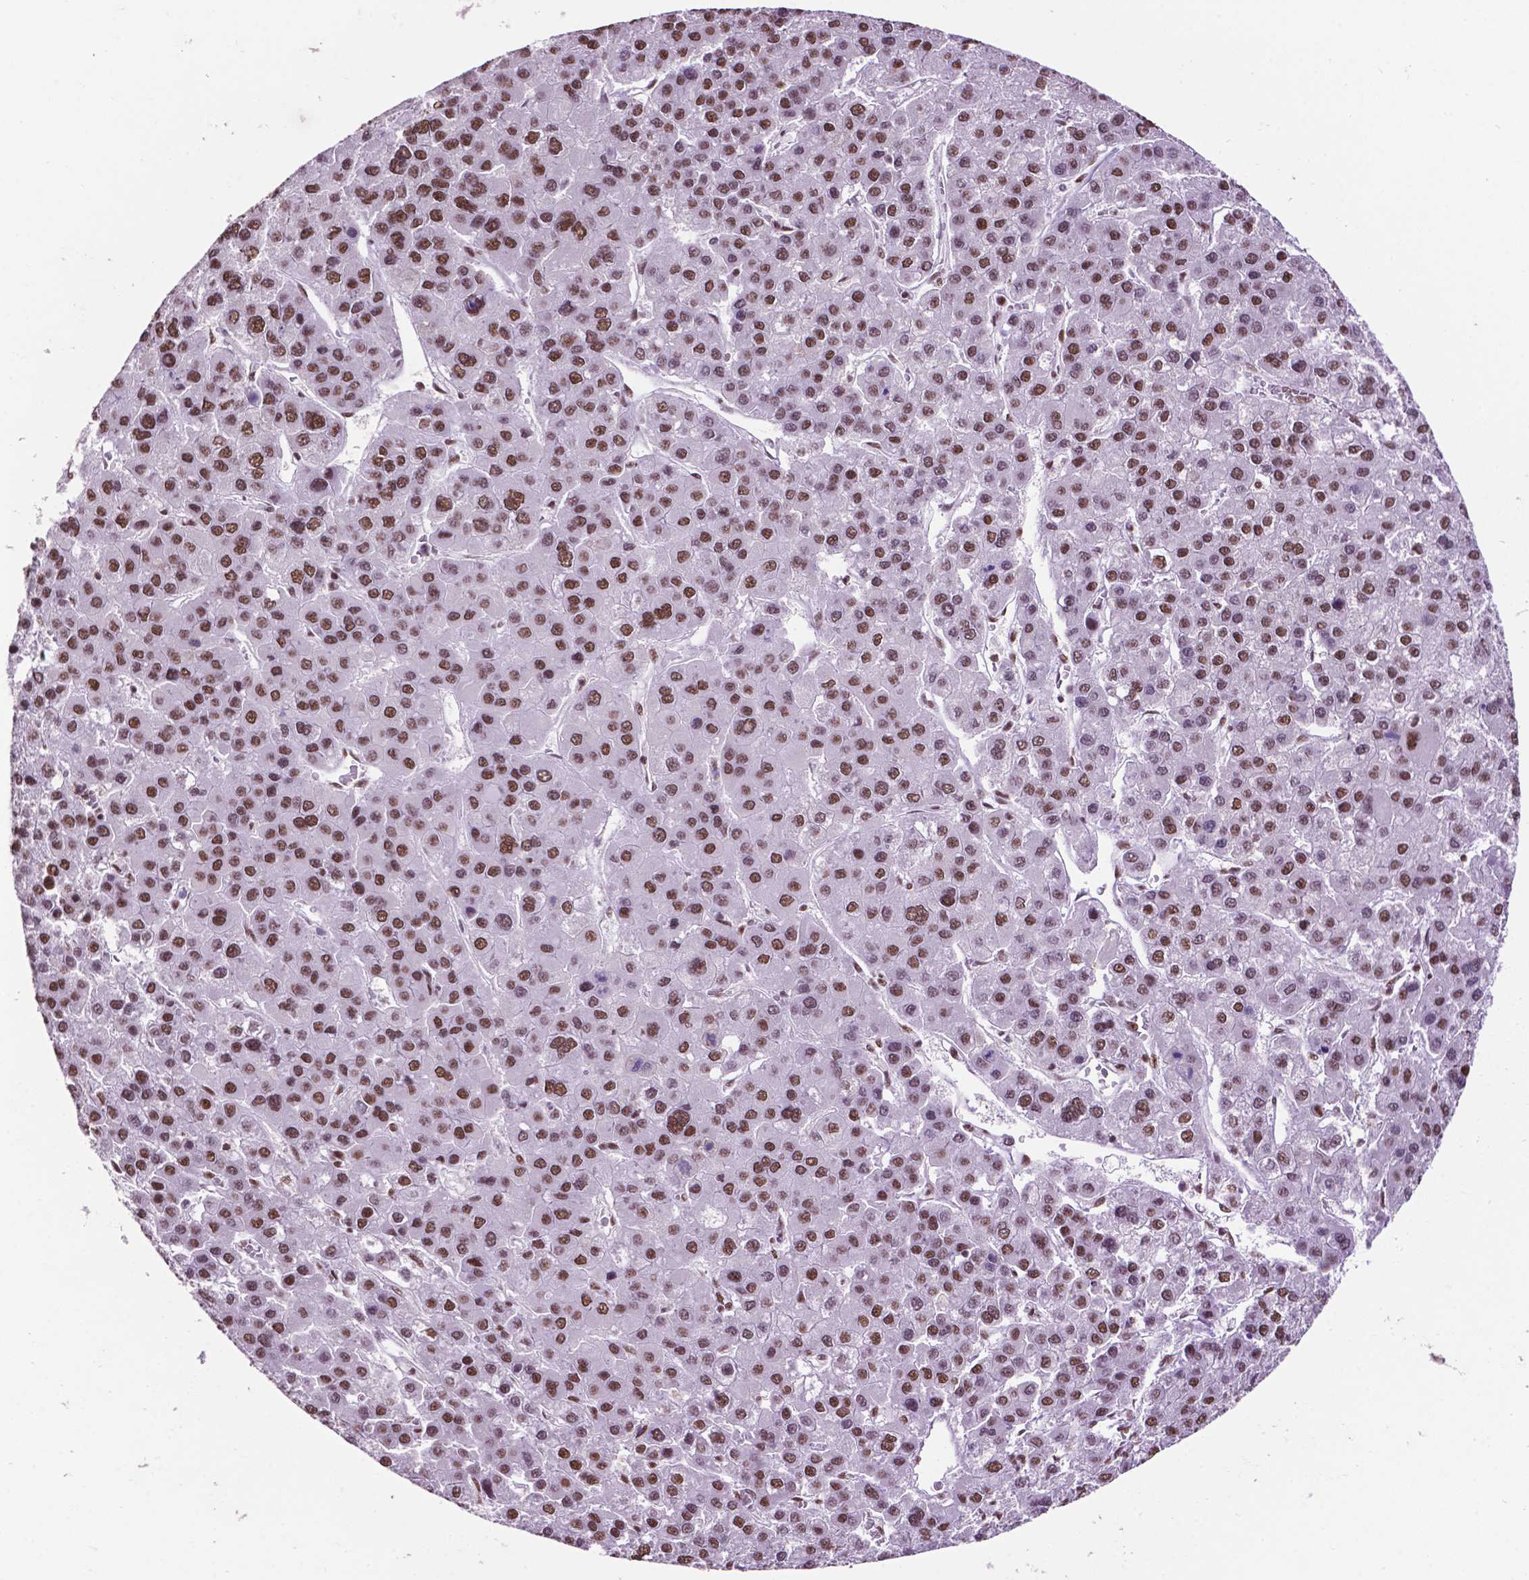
{"staining": {"intensity": "moderate", "quantity": ">75%", "location": "nuclear"}, "tissue": "liver cancer", "cell_type": "Tumor cells", "image_type": "cancer", "snomed": [{"axis": "morphology", "description": "Carcinoma, Hepatocellular, NOS"}, {"axis": "topography", "description": "Liver"}], "caption": "Moderate nuclear expression for a protein is seen in approximately >75% of tumor cells of liver cancer using immunohistochemistry.", "gene": "CCAR2", "patient": {"sex": "female", "age": 41}}